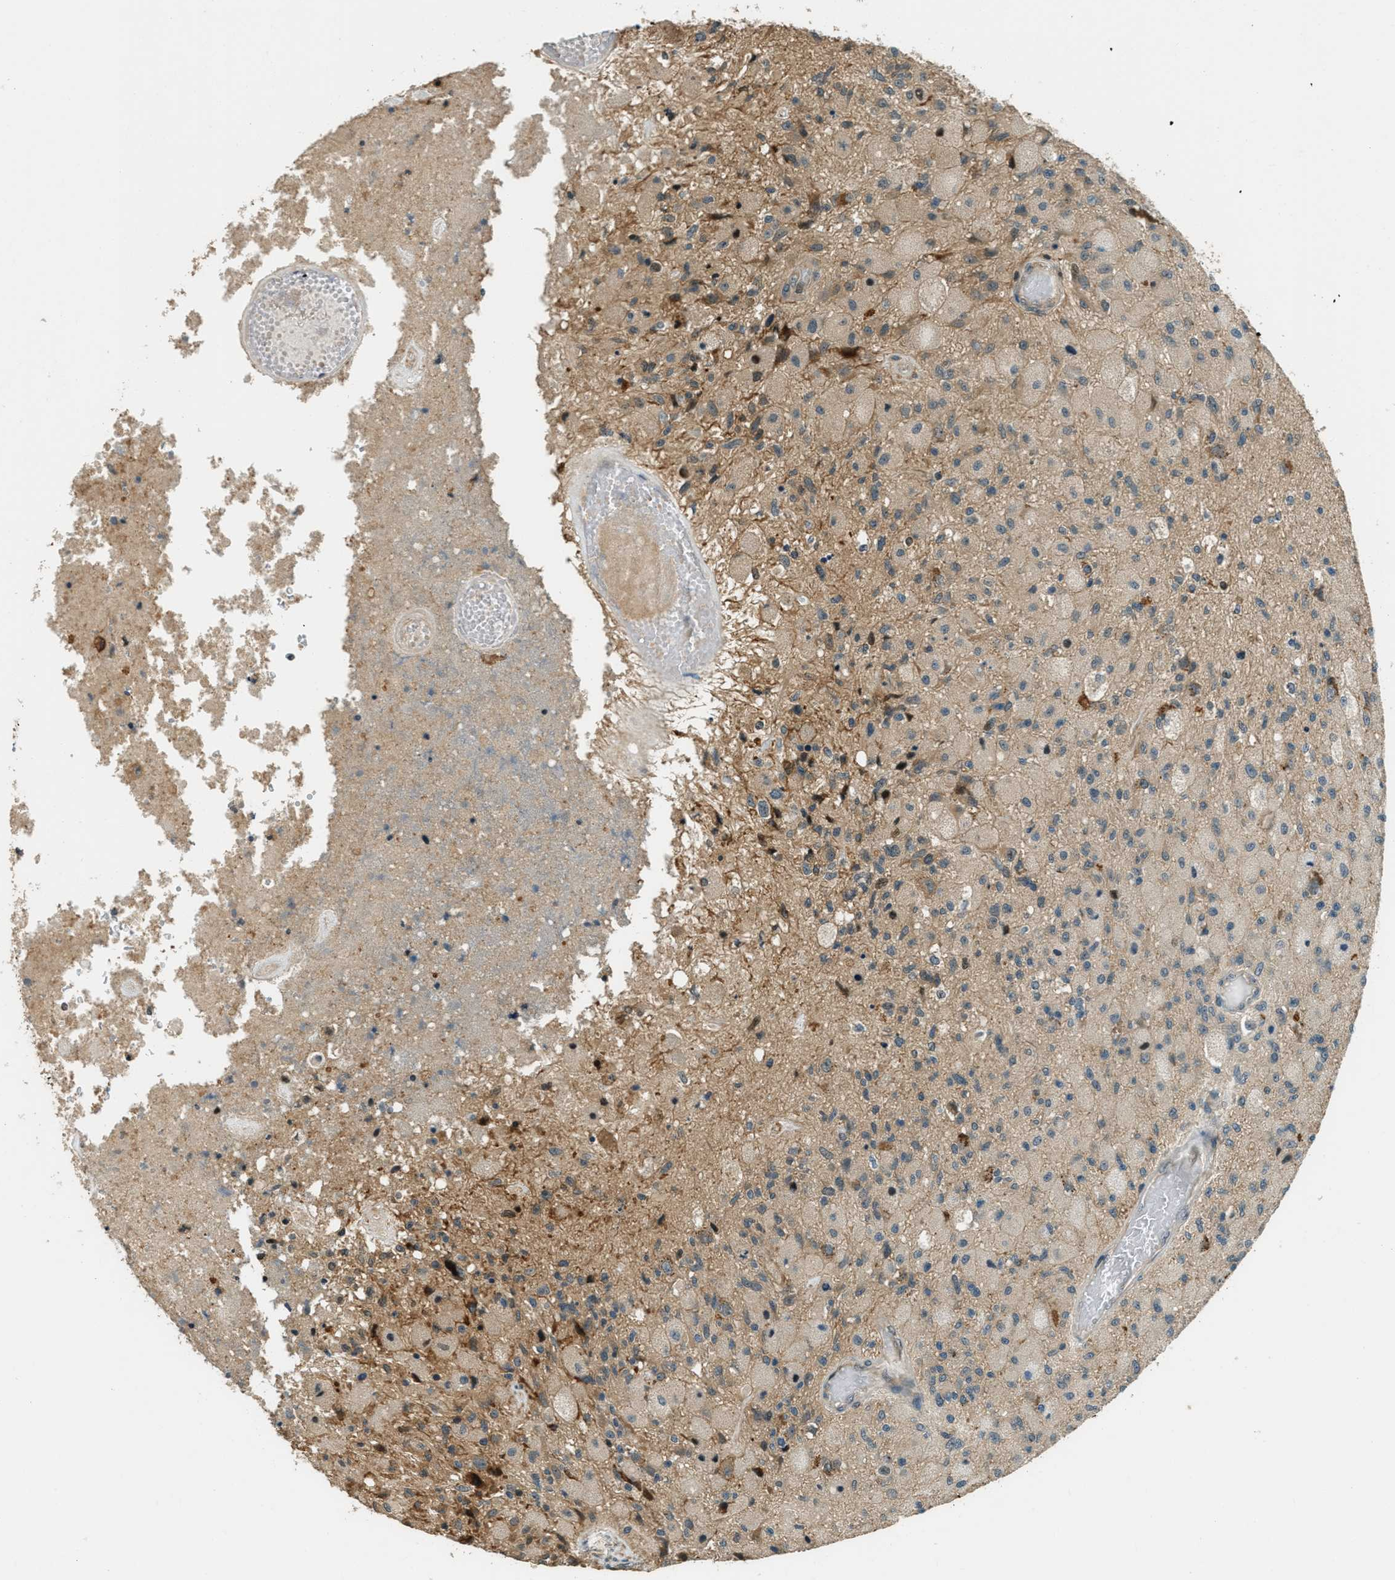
{"staining": {"intensity": "moderate", "quantity": "<25%", "location": "cytoplasmic/membranous"}, "tissue": "glioma", "cell_type": "Tumor cells", "image_type": "cancer", "snomed": [{"axis": "morphology", "description": "Normal tissue, NOS"}, {"axis": "morphology", "description": "Glioma, malignant, High grade"}, {"axis": "topography", "description": "Cerebral cortex"}], "caption": "Glioma tissue exhibits moderate cytoplasmic/membranous expression in about <25% of tumor cells", "gene": "PTPN23", "patient": {"sex": "male", "age": 77}}